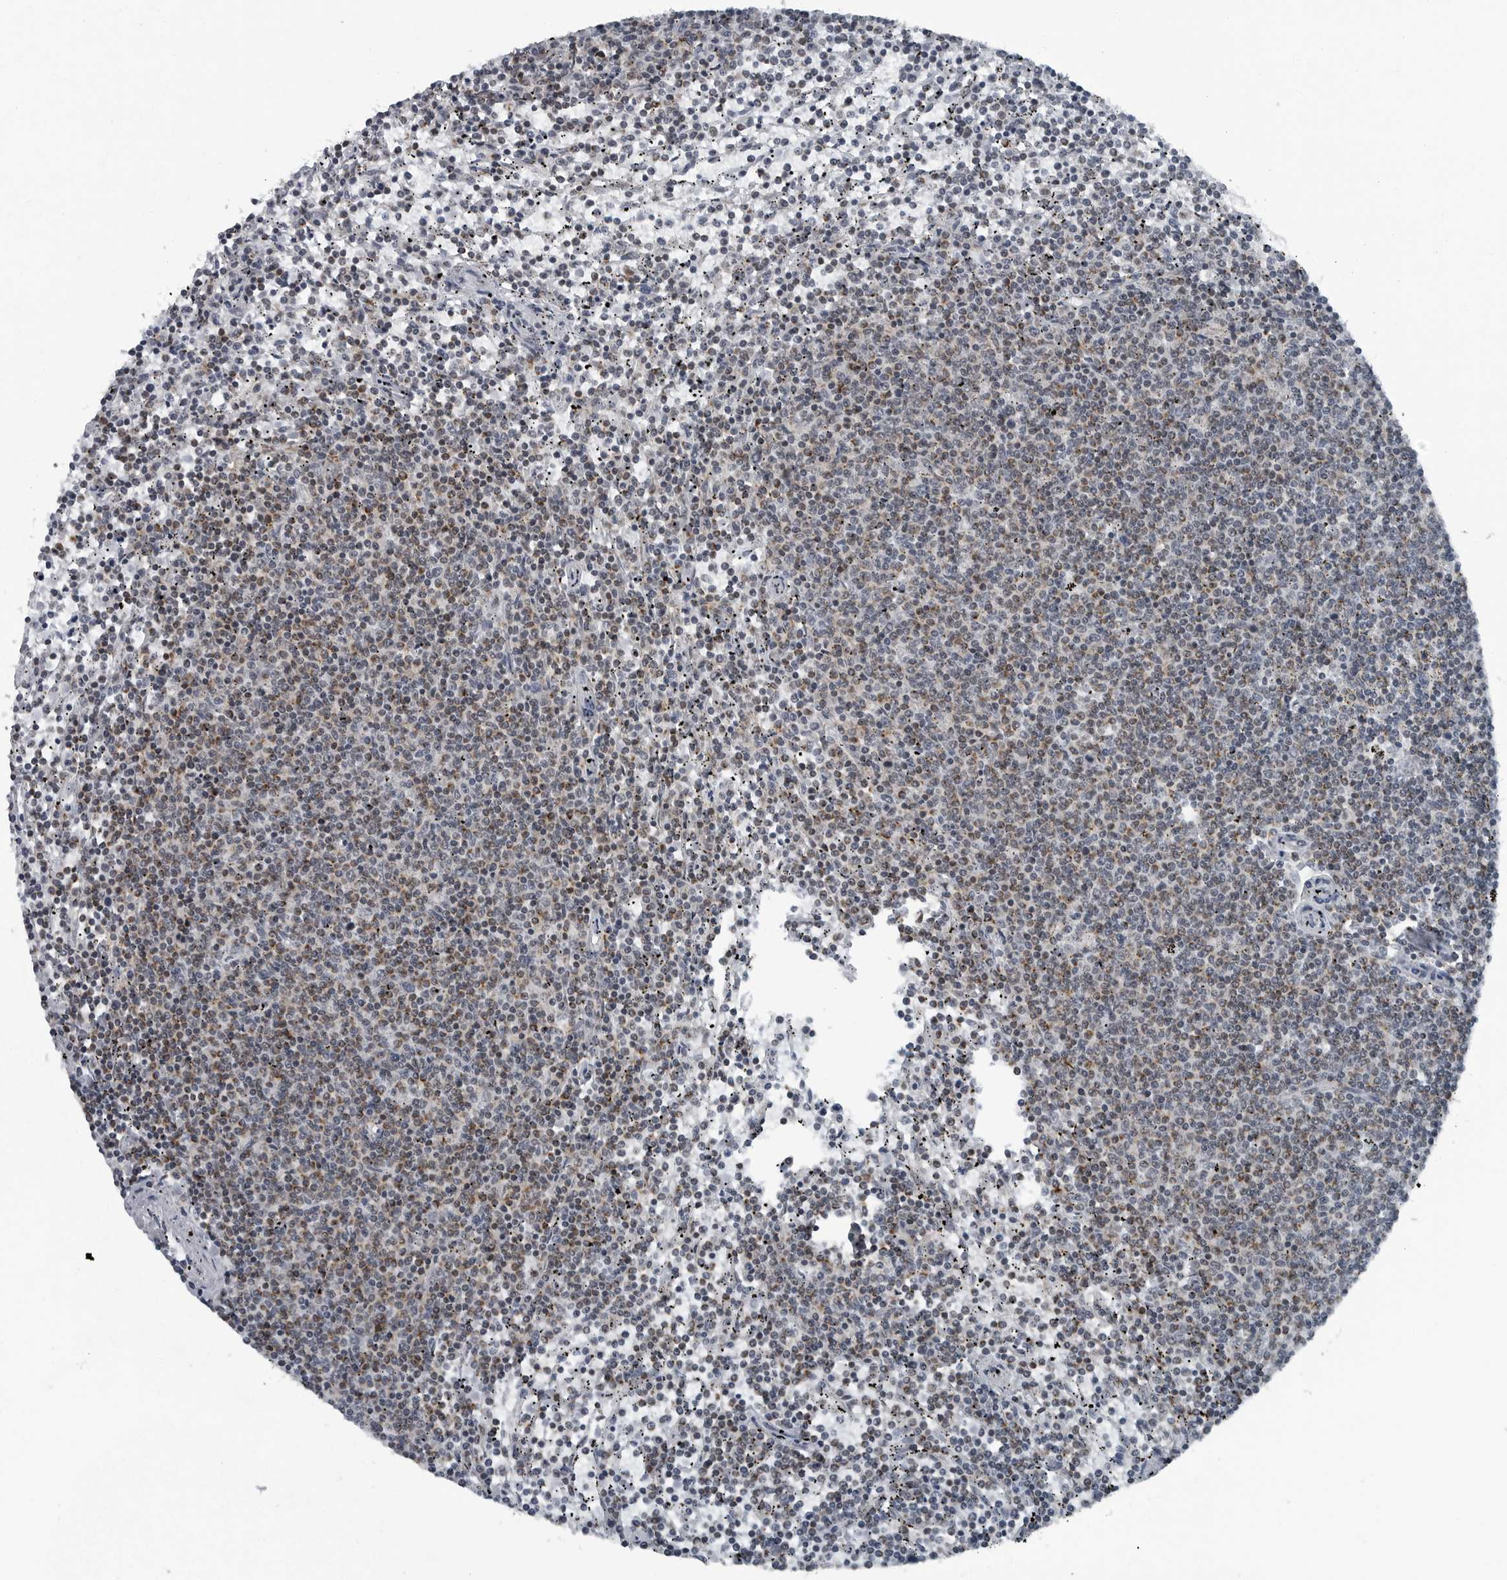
{"staining": {"intensity": "weak", "quantity": "25%-75%", "location": "cytoplasmic/membranous"}, "tissue": "lymphoma", "cell_type": "Tumor cells", "image_type": "cancer", "snomed": [{"axis": "morphology", "description": "Malignant lymphoma, non-Hodgkin's type, Low grade"}, {"axis": "topography", "description": "Spleen"}], "caption": "A histopathology image showing weak cytoplasmic/membranous positivity in approximately 25%-75% of tumor cells in lymphoma, as visualized by brown immunohistochemical staining.", "gene": "GAK", "patient": {"sex": "female", "age": 50}}